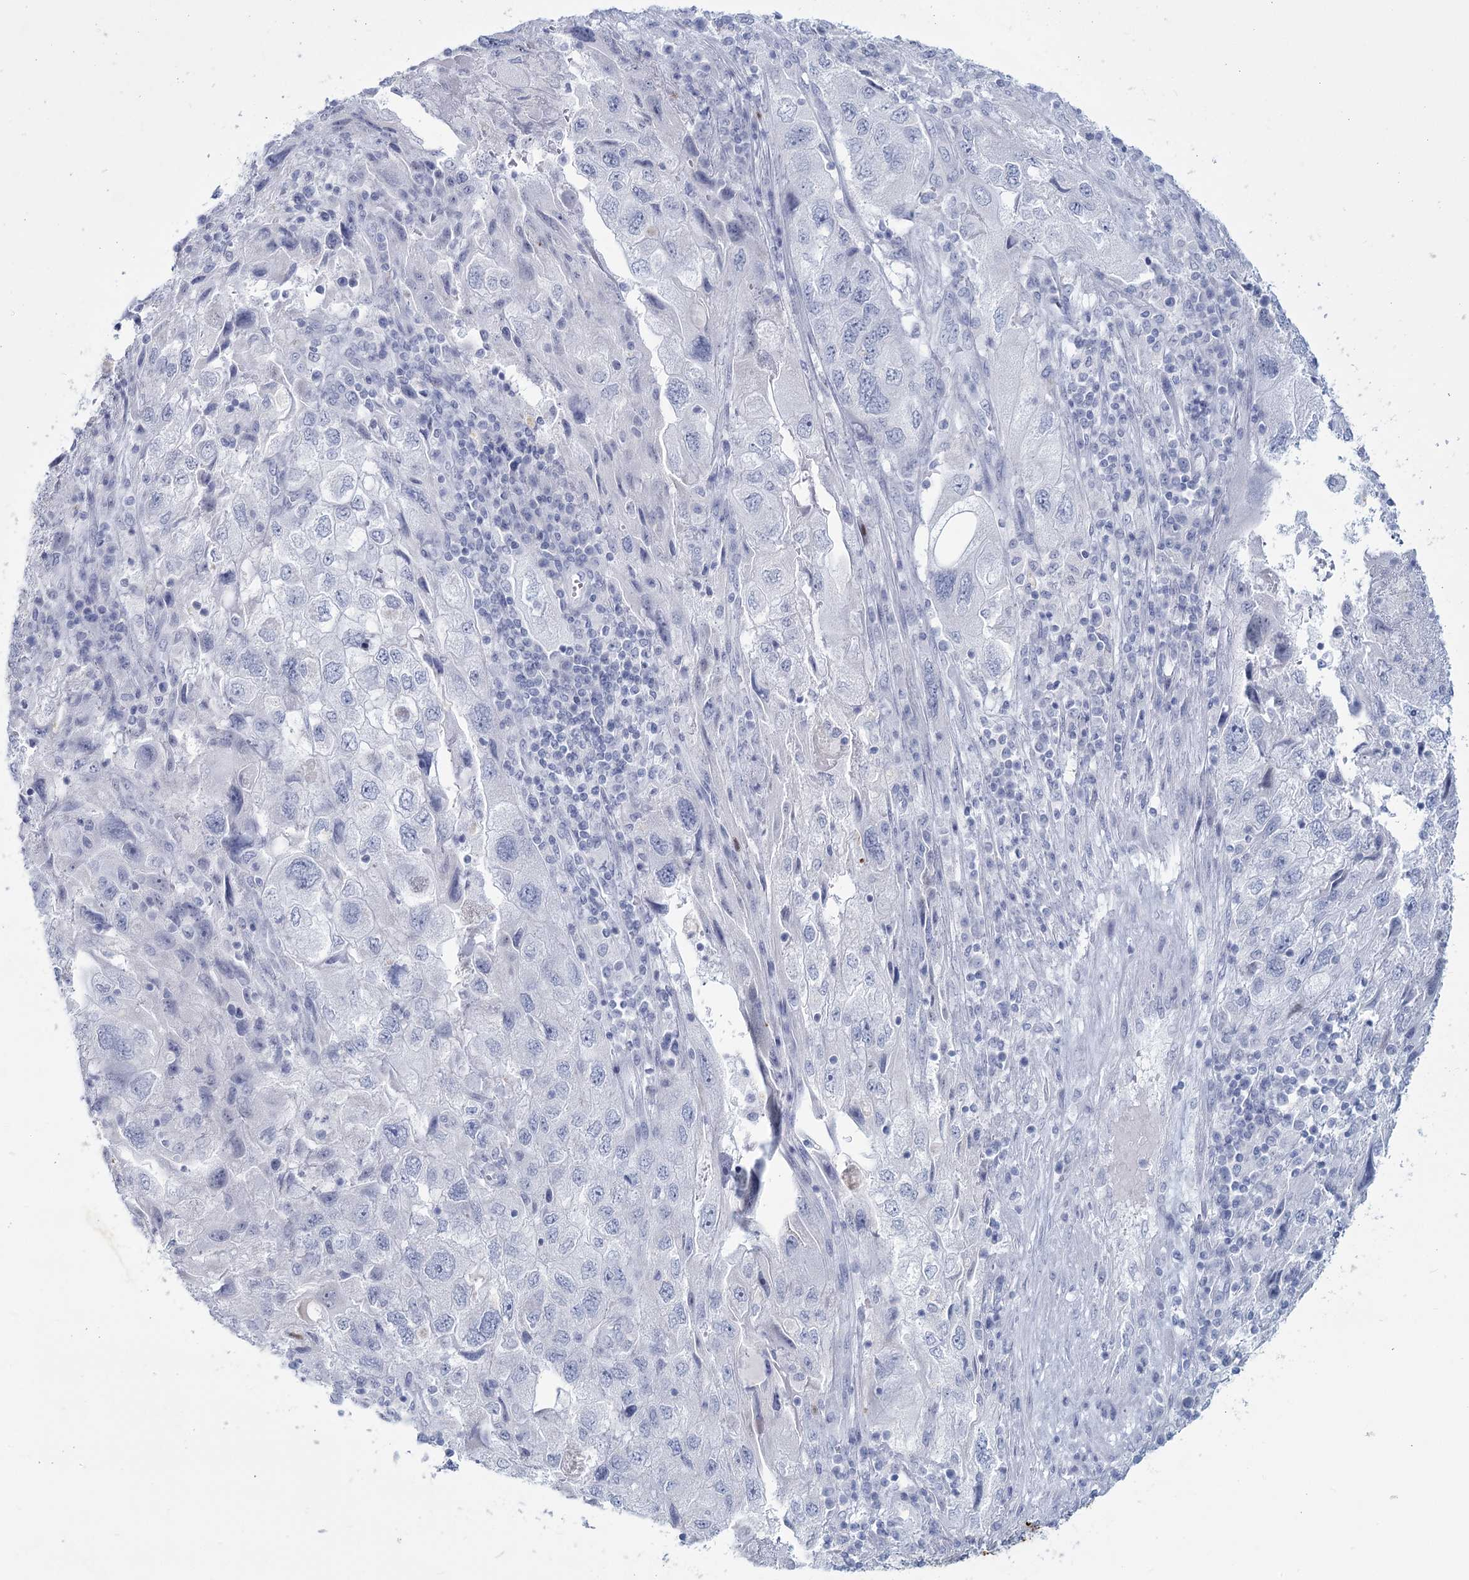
{"staining": {"intensity": "negative", "quantity": "none", "location": "none"}, "tissue": "endometrial cancer", "cell_type": "Tumor cells", "image_type": "cancer", "snomed": [{"axis": "morphology", "description": "Adenocarcinoma, NOS"}, {"axis": "topography", "description": "Endometrium"}], "caption": "DAB (3,3'-diaminobenzidine) immunohistochemical staining of endometrial adenocarcinoma displays no significant positivity in tumor cells.", "gene": "SLC6A19", "patient": {"sex": "female", "age": 49}}